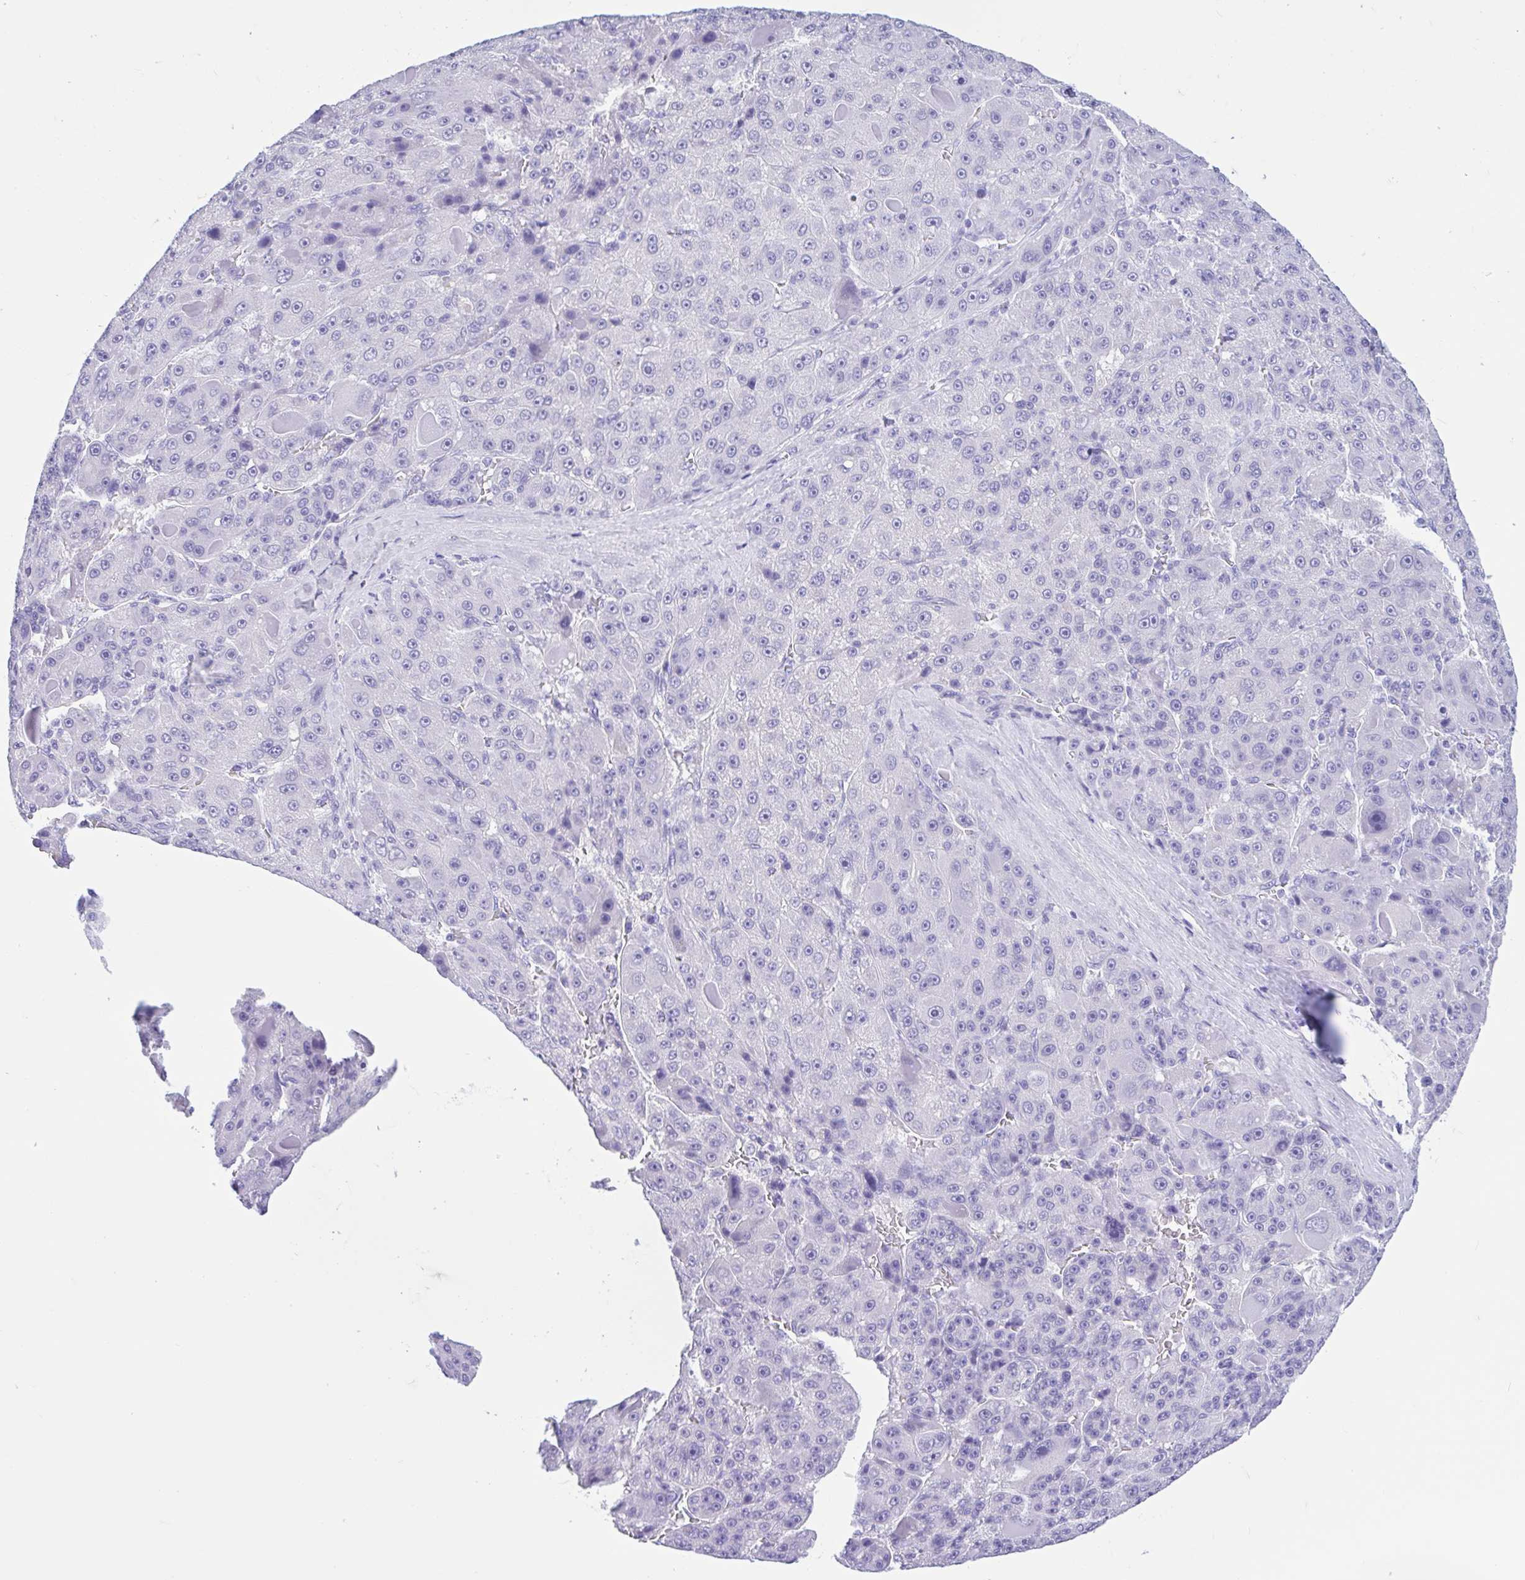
{"staining": {"intensity": "negative", "quantity": "none", "location": "none"}, "tissue": "liver cancer", "cell_type": "Tumor cells", "image_type": "cancer", "snomed": [{"axis": "morphology", "description": "Carcinoma, Hepatocellular, NOS"}, {"axis": "topography", "description": "Liver"}], "caption": "Tumor cells show no significant protein staining in liver hepatocellular carcinoma.", "gene": "OR4N4", "patient": {"sex": "male", "age": 76}}